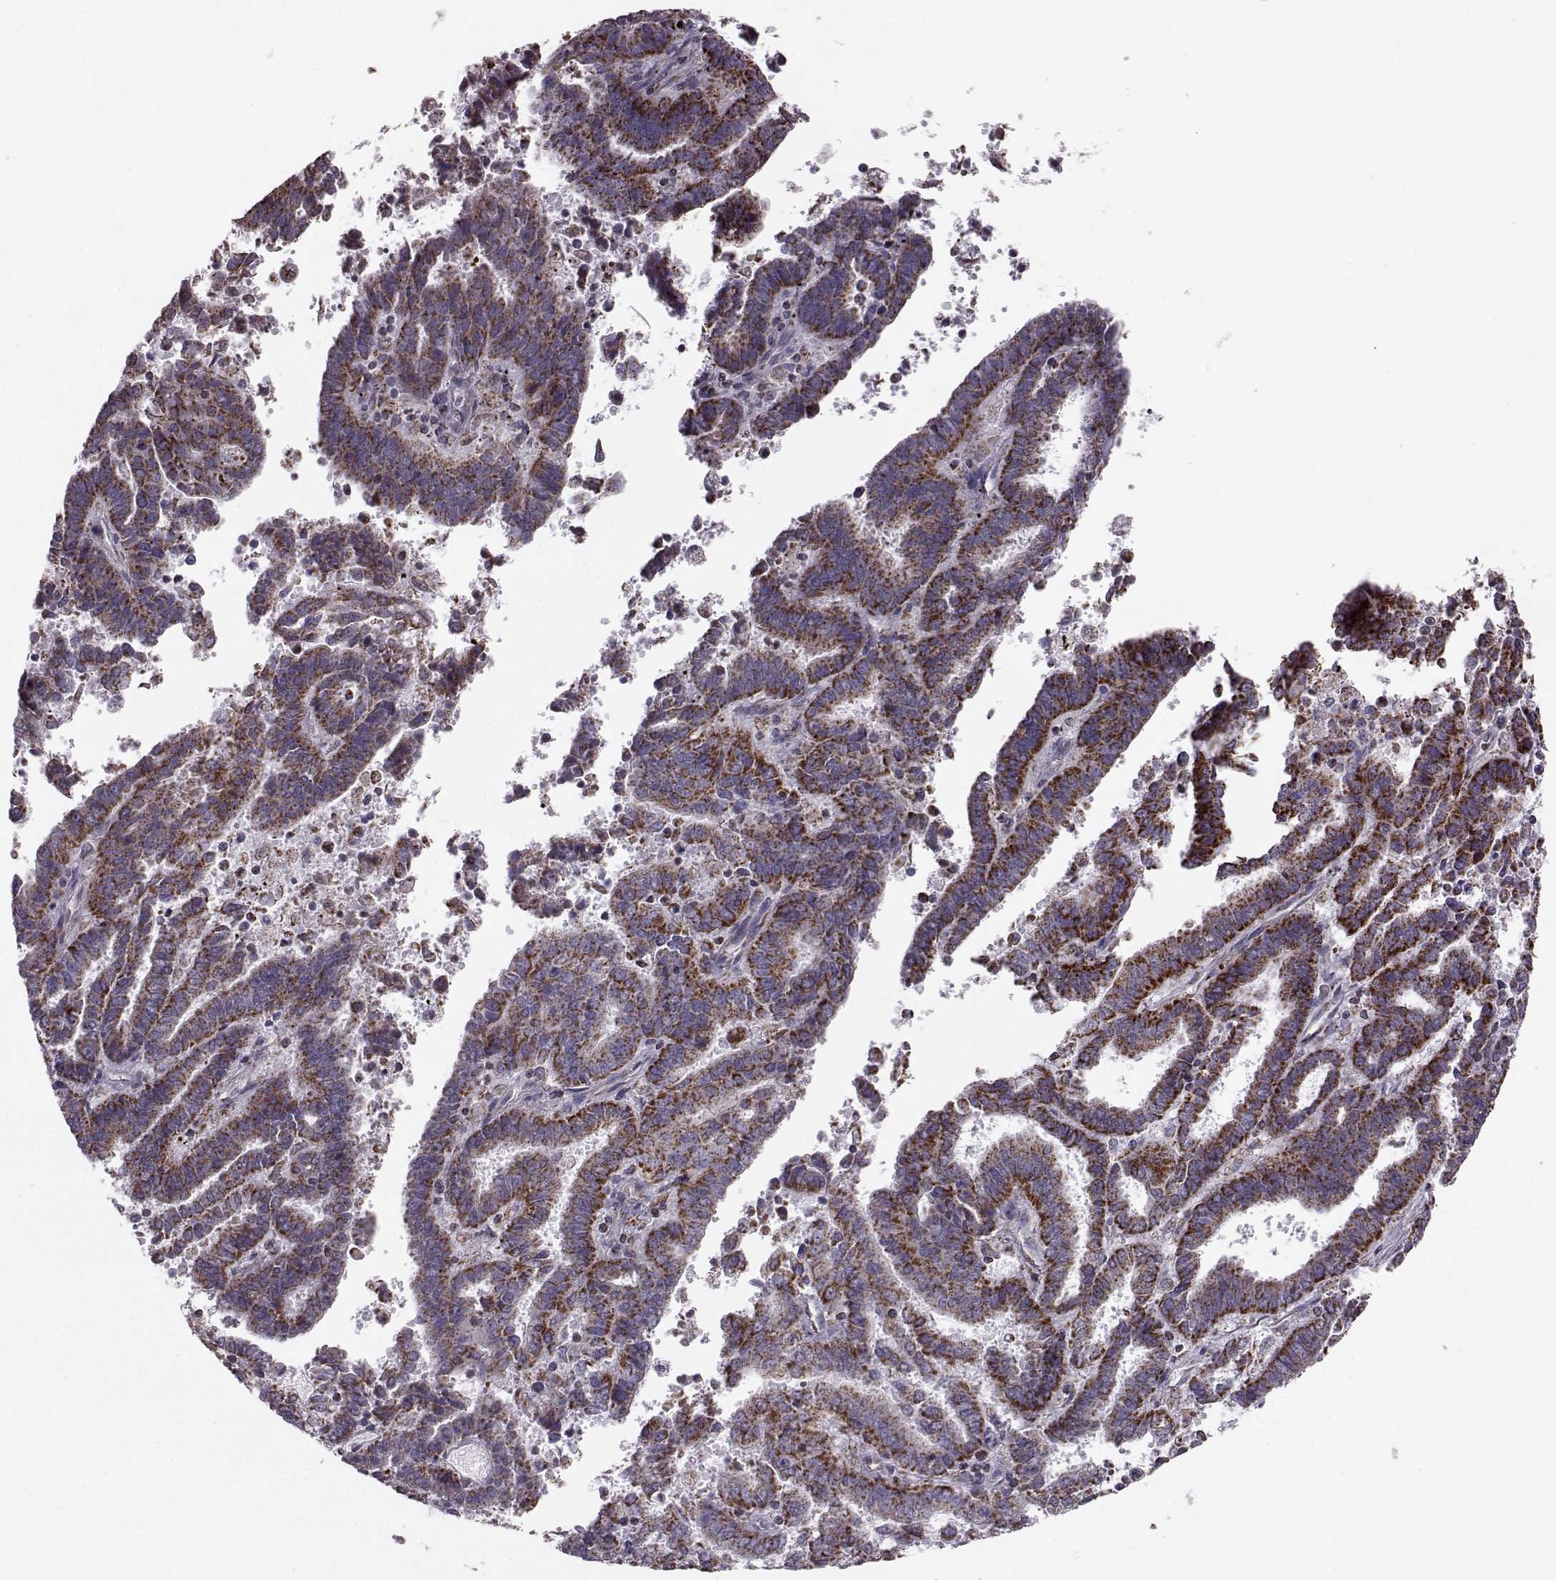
{"staining": {"intensity": "strong", "quantity": ">75%", "location": "cytoplasmic/membranous"}, "tissue": "endometrial cancer", "cell_type": "Tumor cells", "image_type": "cancer", "snomed": [{"axis": "morphology", "description": "Adenocarcinoma, NOS"}, {"axis": "topography", "description": "Uterus"}], "caption": "Tumor cells display strong cytoplasmic/membranous expression in approximately >75% of cells in adenocarcinoma (endometrial). (DAB = brown stain, brightfield microscopy at high magnification).", "gene": "ATP5MF", "patient": {"sex": "female", "age": 83}}